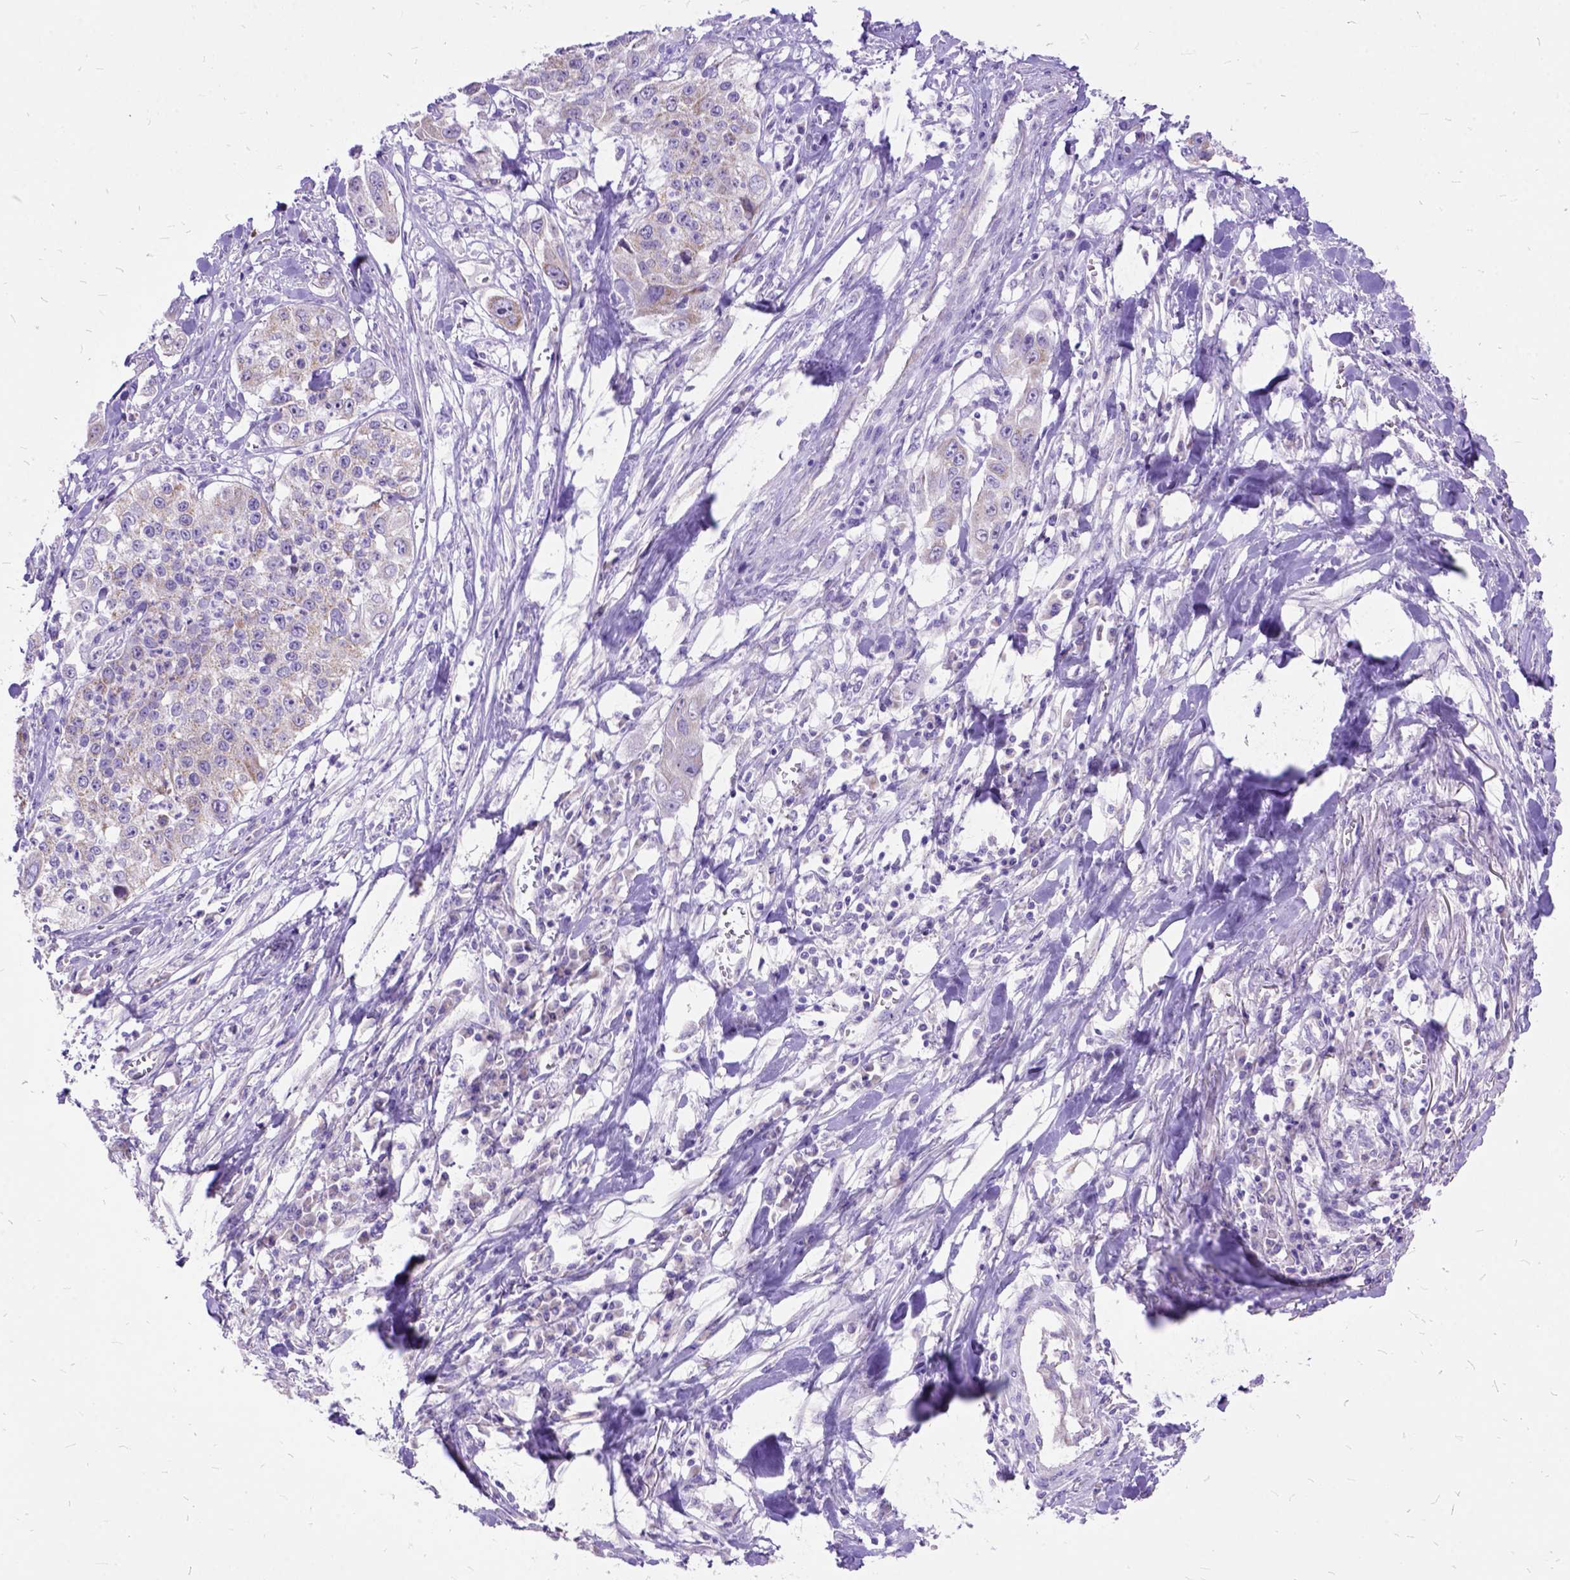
{"staining": {"intensity": "weak", "quantity": "<25%", "location": "cytoplasmic/membranous"}, "tissue": "lung cancer", "cell_type": "Tumor cells", "image_type": "cancer", "snomed": [{"axis": "morphology", "description": "Squamous cell carcinoma, NOS"}, {"axis": "morphology", "description": "Squamous cell carcinoma, metastatic, NOS"}, {"axis": "topography", "description": "Lung"}, {"axis": "topography", "description": "Pleura, NOS"}], "caption": "IHC histopathology image of lung metastatic squamous cell carcinoma stained for a protein (brown), which demonstrates no expression in tumor cells.", "gene": "CTAG2", "patient": {"sex": "male", "age": 72}}